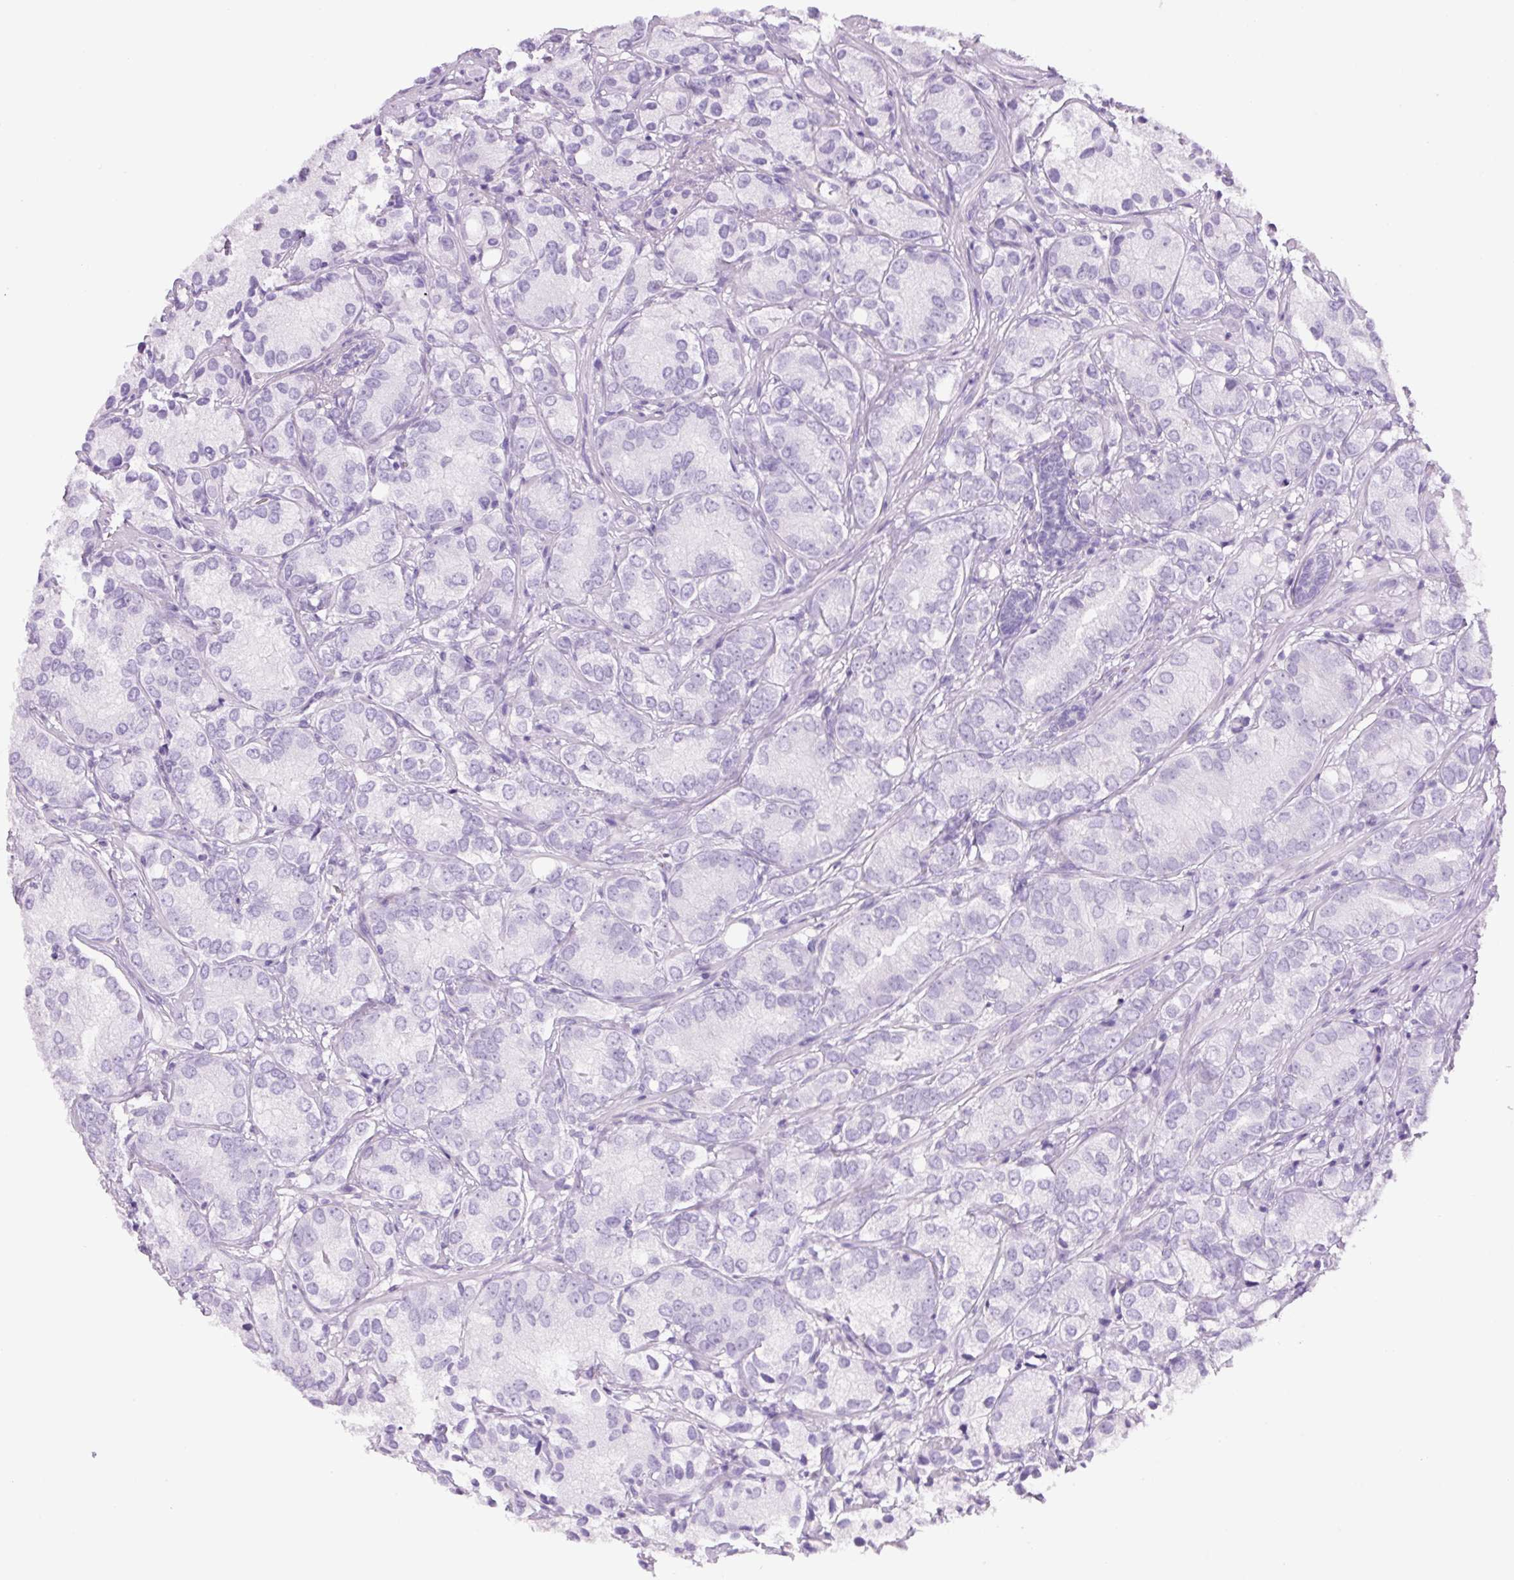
{"staining": {"intensity": "negative", "quantity": "none", "location": "none"}, "tissue": "prostate cancer", "cell_type": "Tumor cells", "image_type": "cancer", "snomed": [{"axis": "morphology", "description": "Adenocarcinoma, High grade"}, {"axis": "topography", "description": "Prostate"}], "caption": "DAB (3,3'-diaminobenzidine) immunohistochemical staining of human prostate cancer reveals no significant positivity in tumor cells.", "gene": "PRRT1", "patient": {"sex": "male", "age": 82}}